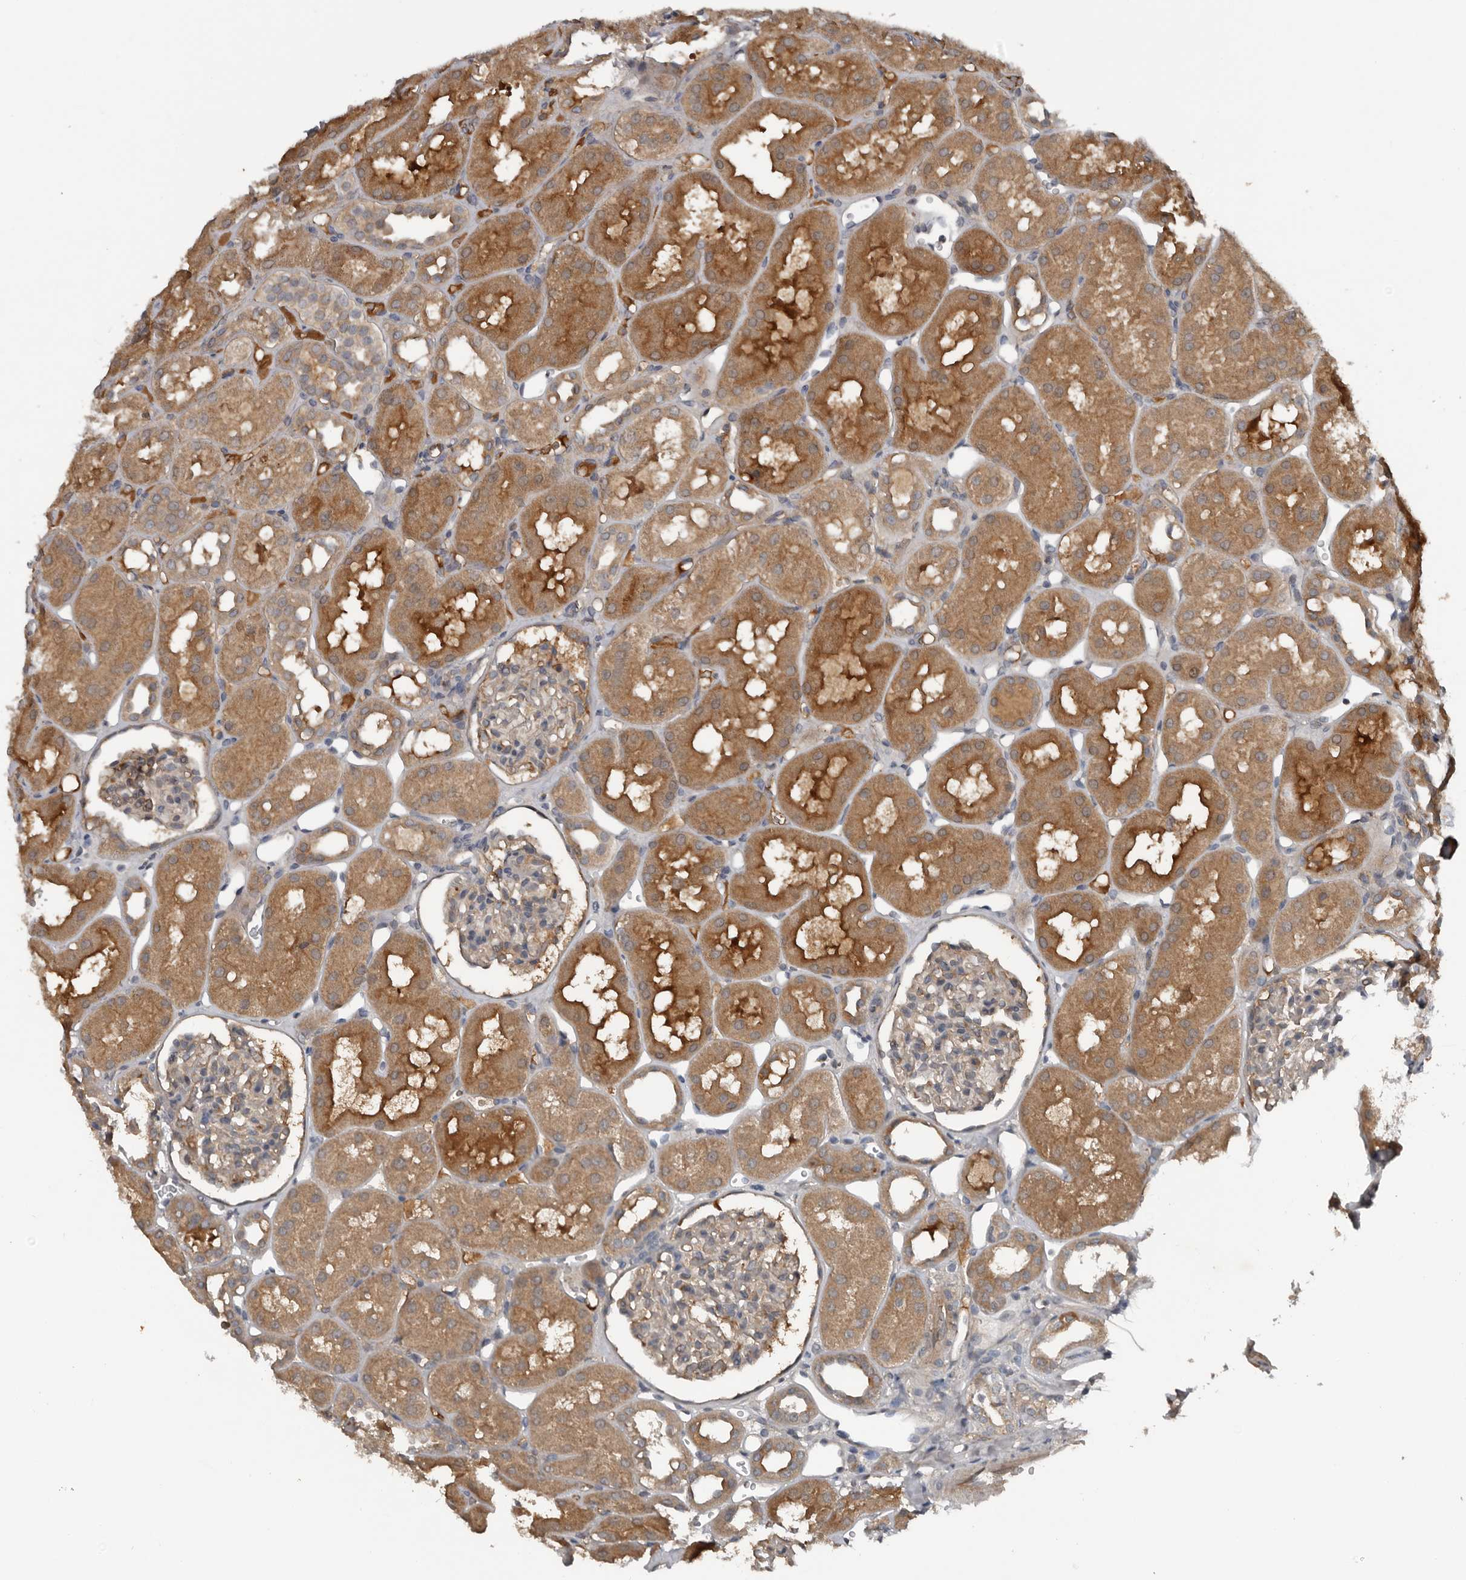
{"staining": {"intensity": "weak", "quantity": "<25%", "location": "cytoplasmic/membranous"}, "tissue": "kidney", "cell_type": "Cells in glomeruli", "image_type": "normal", "snomed": [{"axis": "morphology", "description": "Normal tissue, NOS"}, {"axis": "topography", "description": "Kidney"}], "caption": "The IHC histopathology image has no significant positivity in cells in glomeruli of kidney. (DAB IHC visualized using brightfield microscopy, high magnification).", "gene": "DNAJB4", "patient": {"sex": "male", "age": 16}}